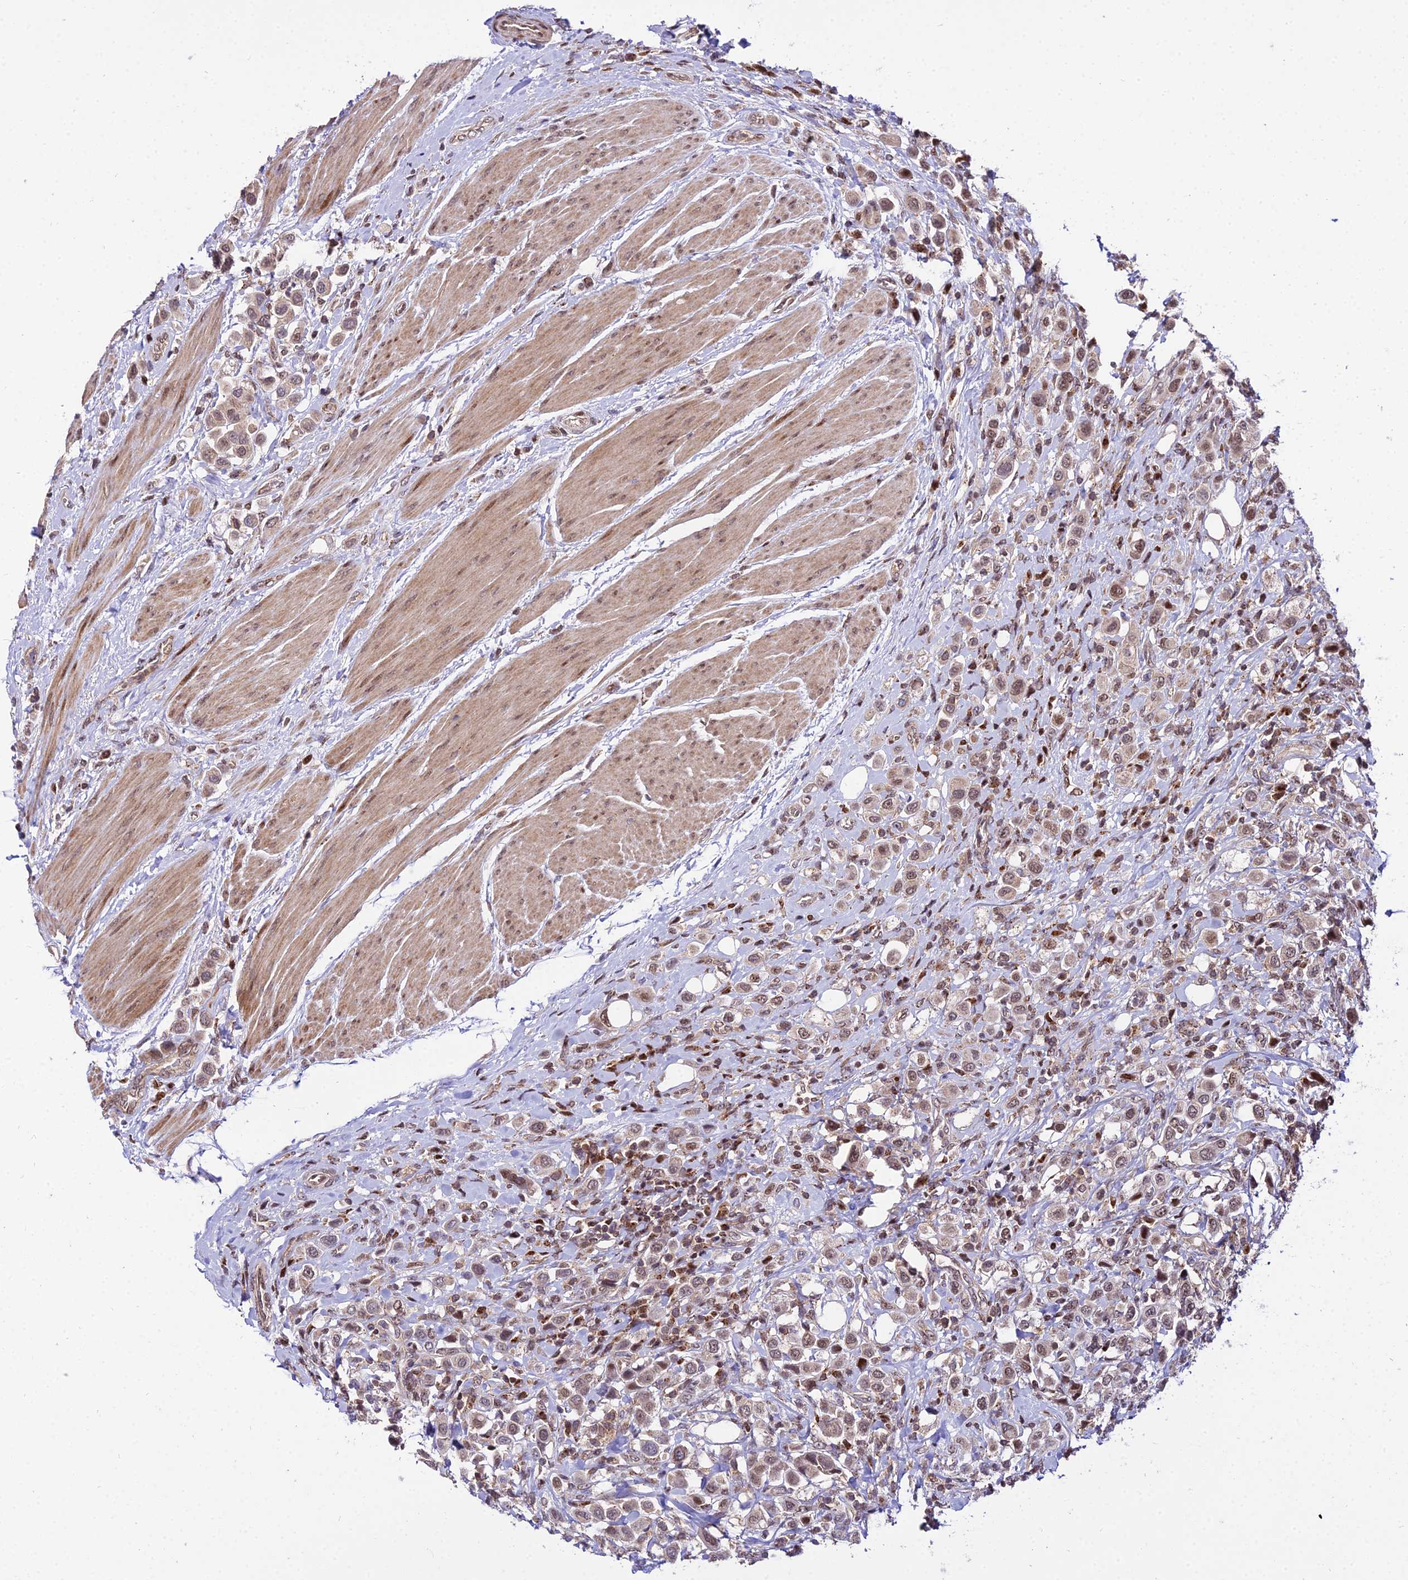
{"staining": {"intensity": "weak", "quantity": ">75%", "location": "cytoplasmic/membranous,nuclear"}, "tissue": "urothelial cancer", "cell_type": "Tumor cells", "image_type": "cancer", "snomed": [{"axis": "morphology", "description": "Urothelial carcinoma, High grade"}, {"axis": "topography", "description": "Urinary bladder"}], "caption": "Immunohistochemistry staining of high-grade urothelial carcinoma, which exhibits low levels of weak cytoplasmic/membranous and nuclear staining in approximately >75% of tumor cells indicating weak cytoplasmic/membranous and nuclear protein staining. The staining was performed using DAB (brown) for protein detection and nuclei were counterstained in hematoxylin (blue).", "gene": "CIB3", "patient": {"sex": "male", "age": 50}}